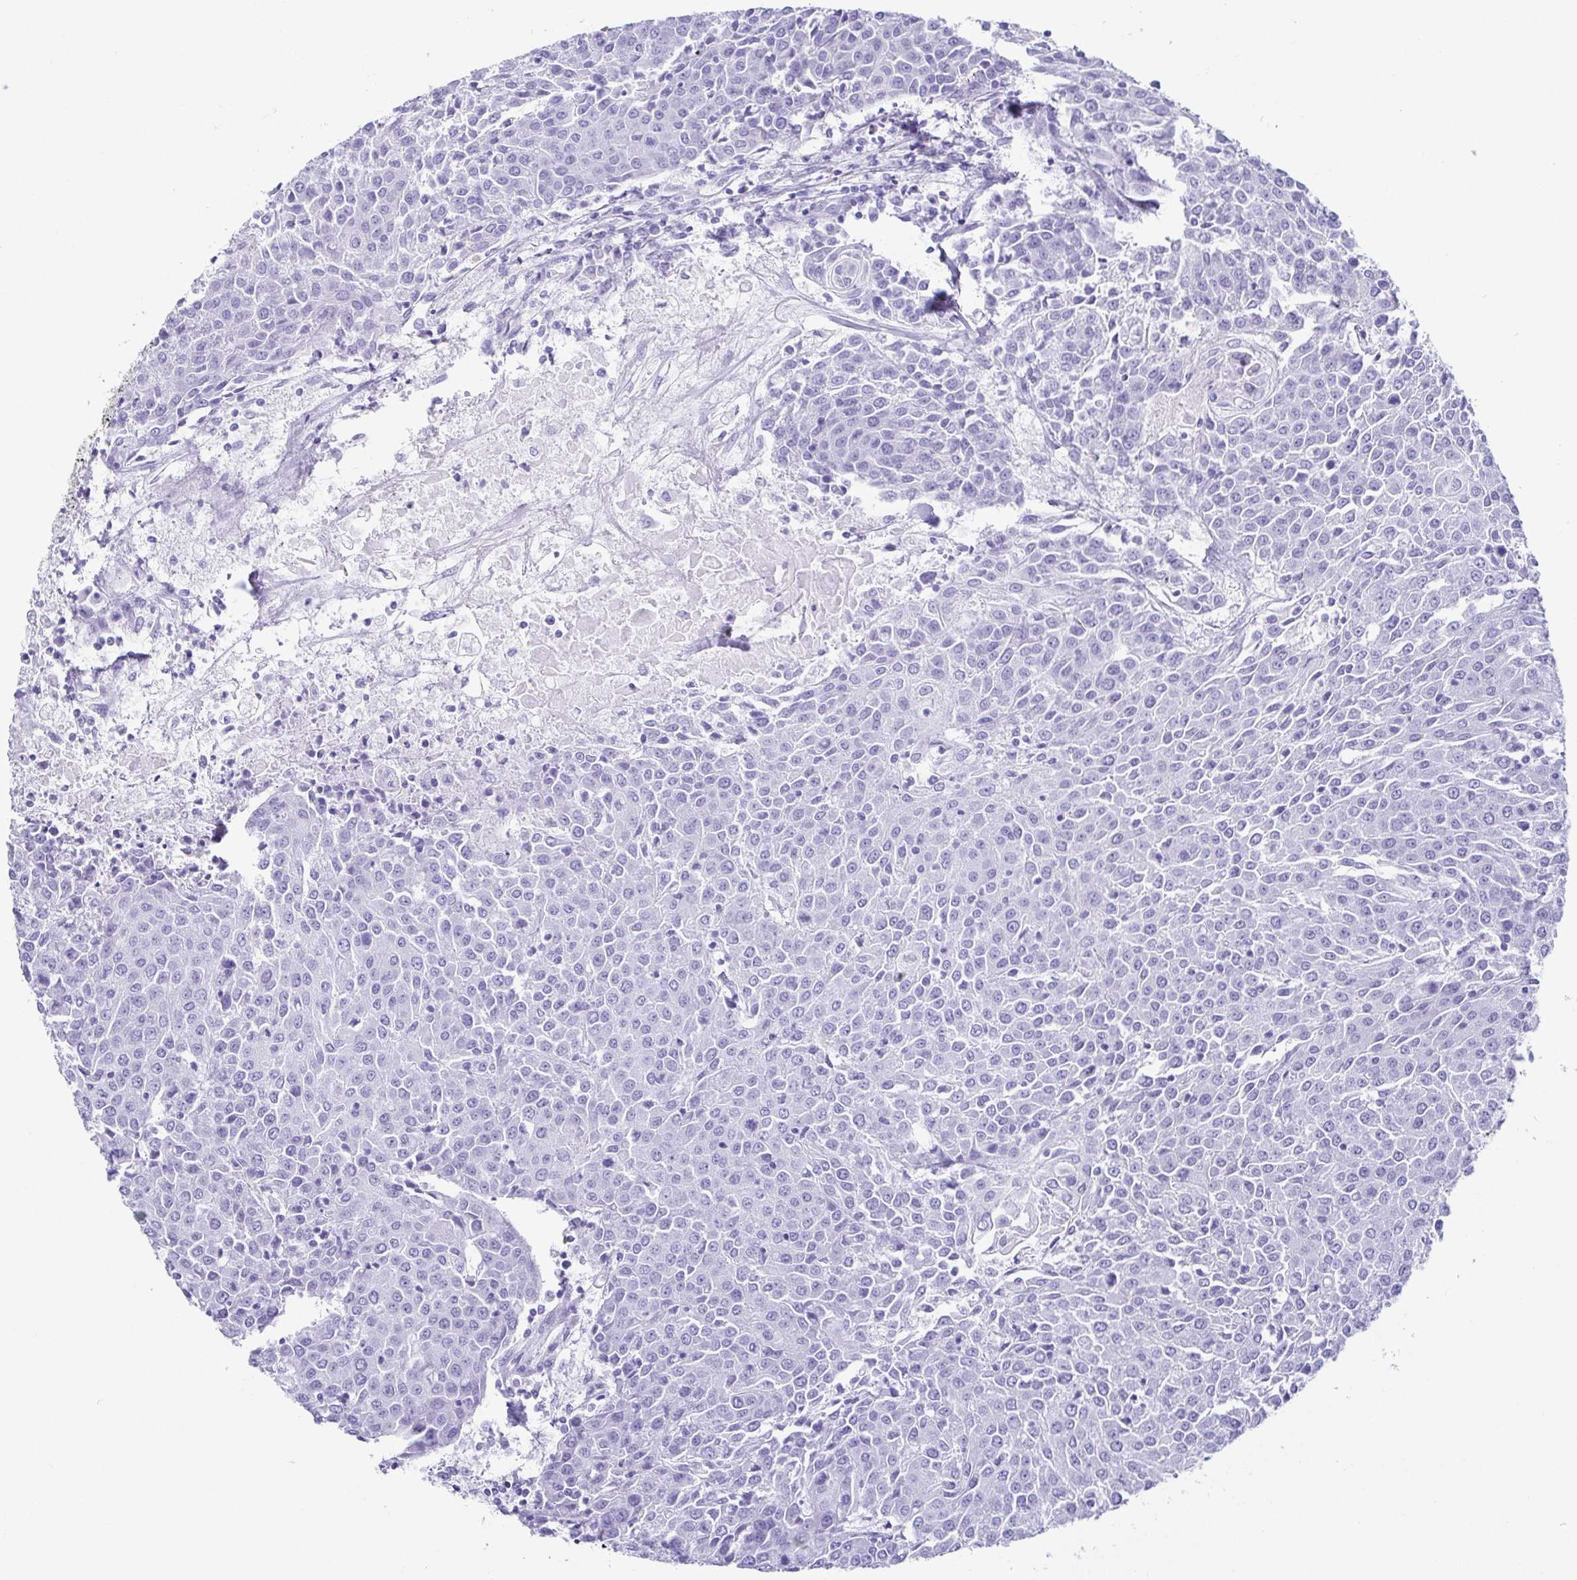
{"staining": {"intensity": "negative", "quantity": "none", "location": "none"}, "tissue": "urothelial cancer", "cell_type": "Tumor cells", "image_type": "cancer", "snomed": [{"axis": "morphology", "description": "Urothelial carcinoma, High grade"}, {"axis": "topography", "description": "Urinary bladder"}], "caption": "Immunohistochemistry histopathology image of neoplastic tissue: human high-grade urothelial carcinoma stained with DAB (3,3'-diaminobenzidine) displays no significant protein positivity in tumor cells.", "gene": "CD164L2", "patient": {"sex": "female", "age": 85}}